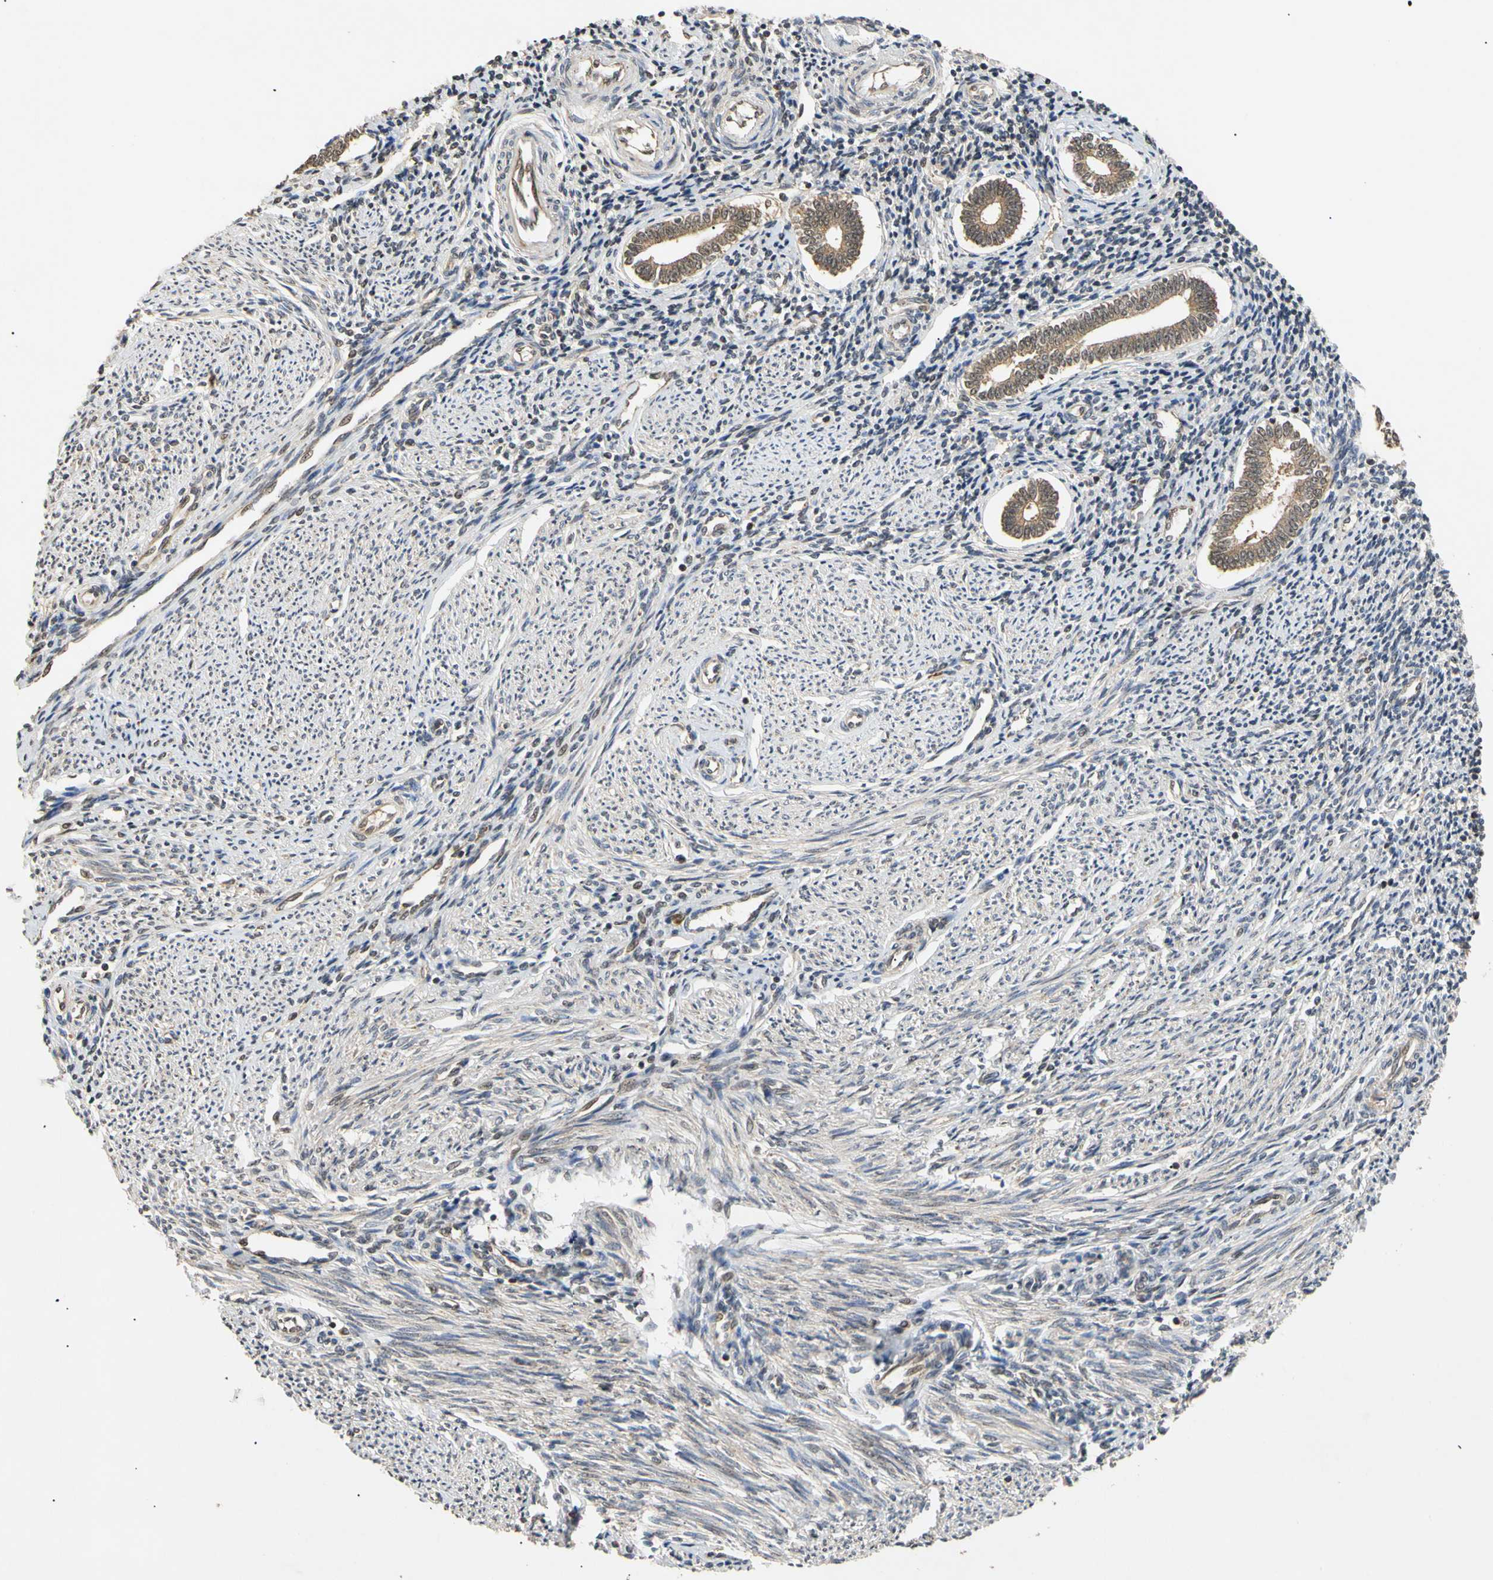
{"staining": {"intensity": "weak", "quantity": "25%-75%", "location": "cytoplasmic/membranous"}, "tissue": "endometrium", "cell_type": "Cells in endometrial stroma", "image_type": "normal", "snomed": [{"axis": "morphology", "description": "Normal tissue, NOS"}, {"axis": "topography", "description": "Endometrium"}], "caption": "Immunohistochemical staining of benign endometrium reveals low levels of weak cytoplasmic/membranous expression in about 25%-75% of cells in endometrial stroma. (DAB (3,3'-diaminobenzidine) = brown stain, brightfield microscopy at high magnification).", "gene": "MRPS22", "patient": {"sex": "female", "age": 52}}